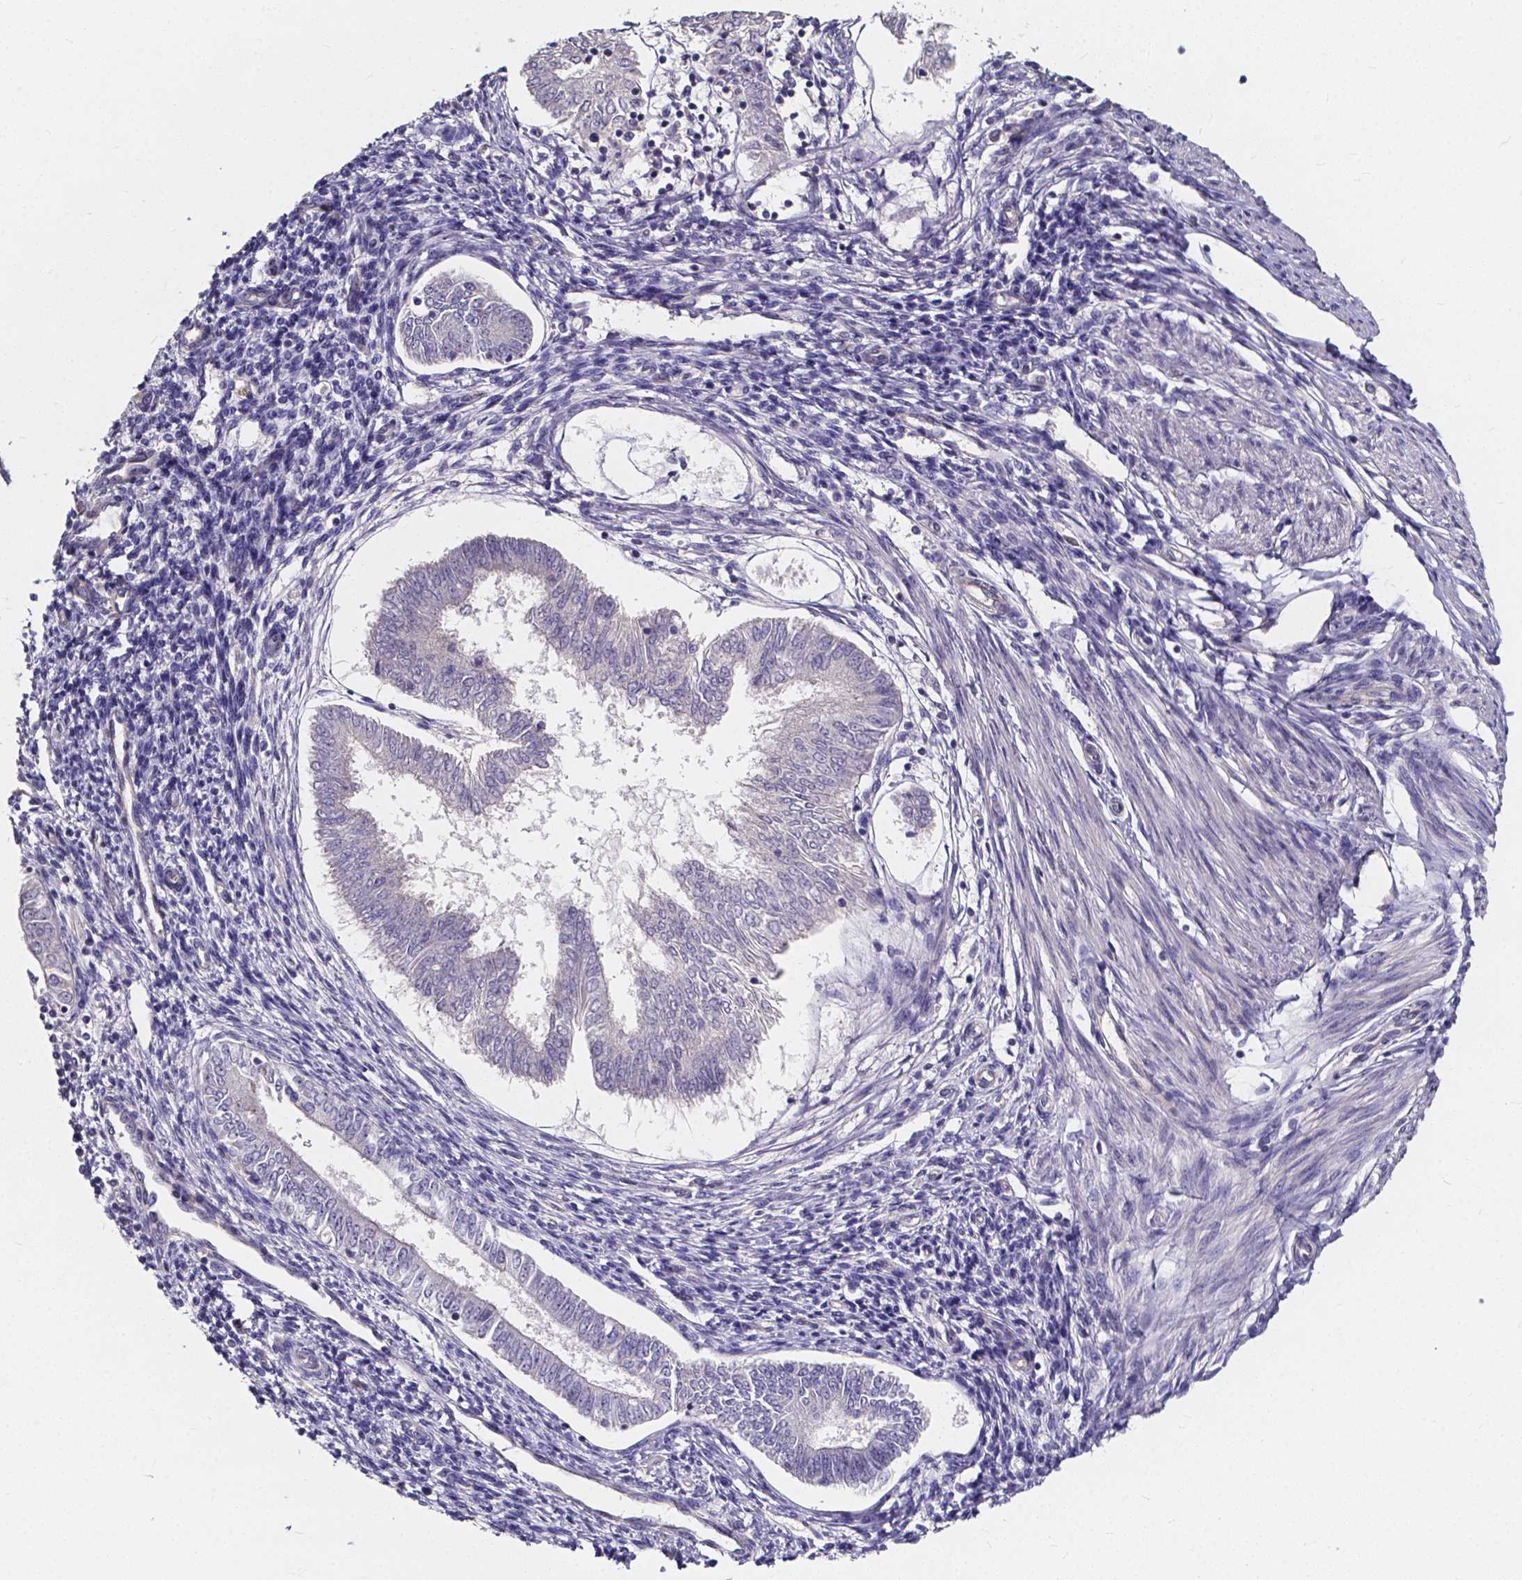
{"staining": {"intensity": "negative", "quantity": "none", "location": "none"}, "tissue": "endometrial cancer", "cell_type": "Tumor cells", "image_type": "cancer", "snomed": [{"axis": "morphology", "description": "Adenocarcinoma, NOS"}, {"axis": "topography", "description": "Endometrium"}], "caption": "Tumor cells show no significant staining in endometrial cancer (adenocarcinoma). (DAB (3,3'-diaminobenzidine) immunohistochemistry with hematoxylin counter stain).", "gene": "THEMIS", "patient": {"sex": "female", "age": 68}}